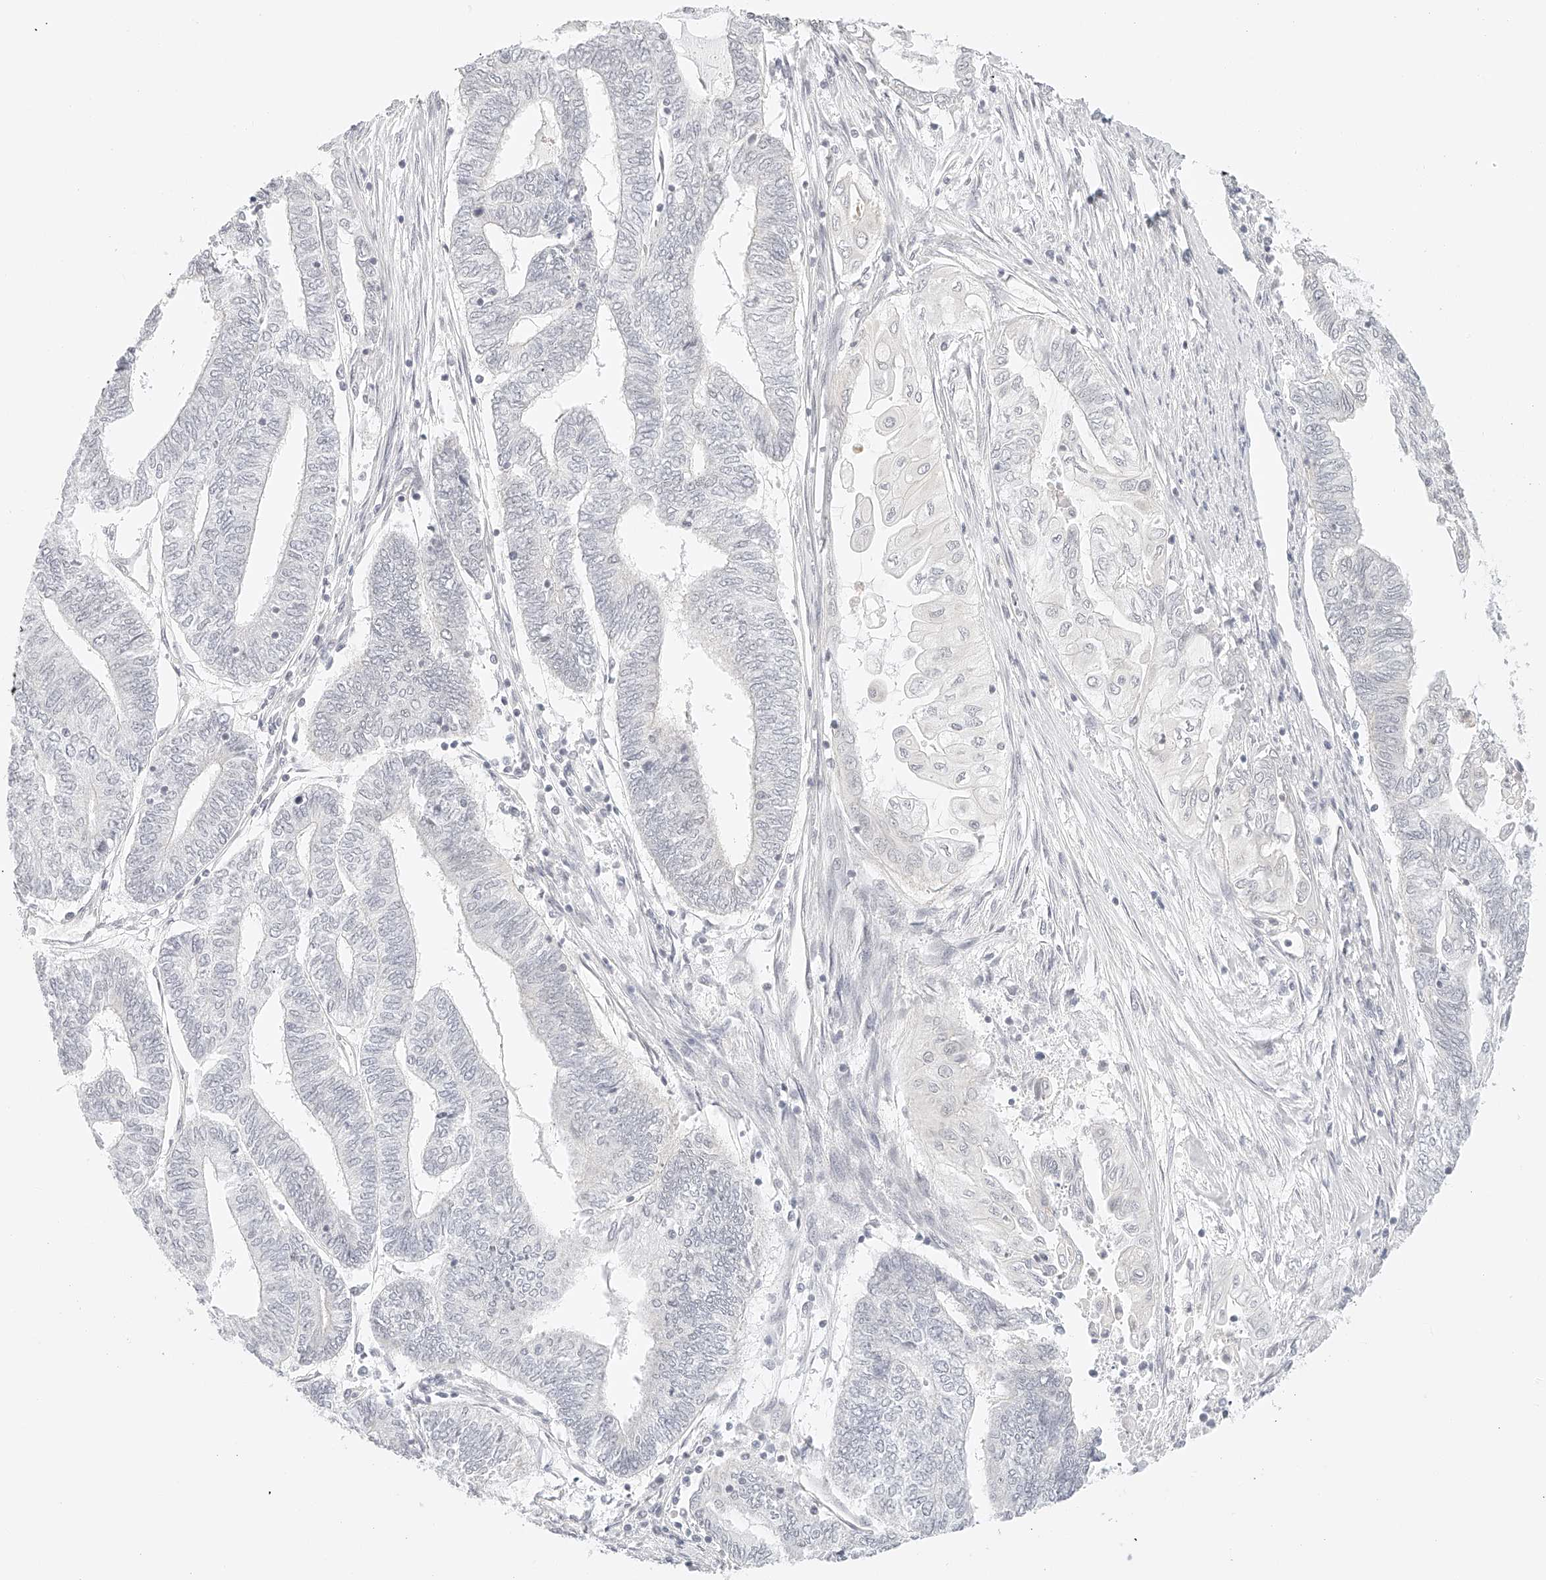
{"staining": {"intensity": "negative", "quantity": "none", "location": "none"}, "tissue": "endometrial cancer", "cell_type": "Tumor cells", "image_type": "cancer", "snomed": [{"axis": "morphology", "description": "Adenocarcinoma, NOS"}, {"axis": "topography", "description": "Uterus"}, {"axis": "topography", "description": "Endometrium"}], "caption": "This is a micrograph of IHC staining of endometrial cancer (adenocarcinoma), which shows no expression in tumor cells.", "gene": "ZFP69", "patient": {"sex": "female", "age": 70}}